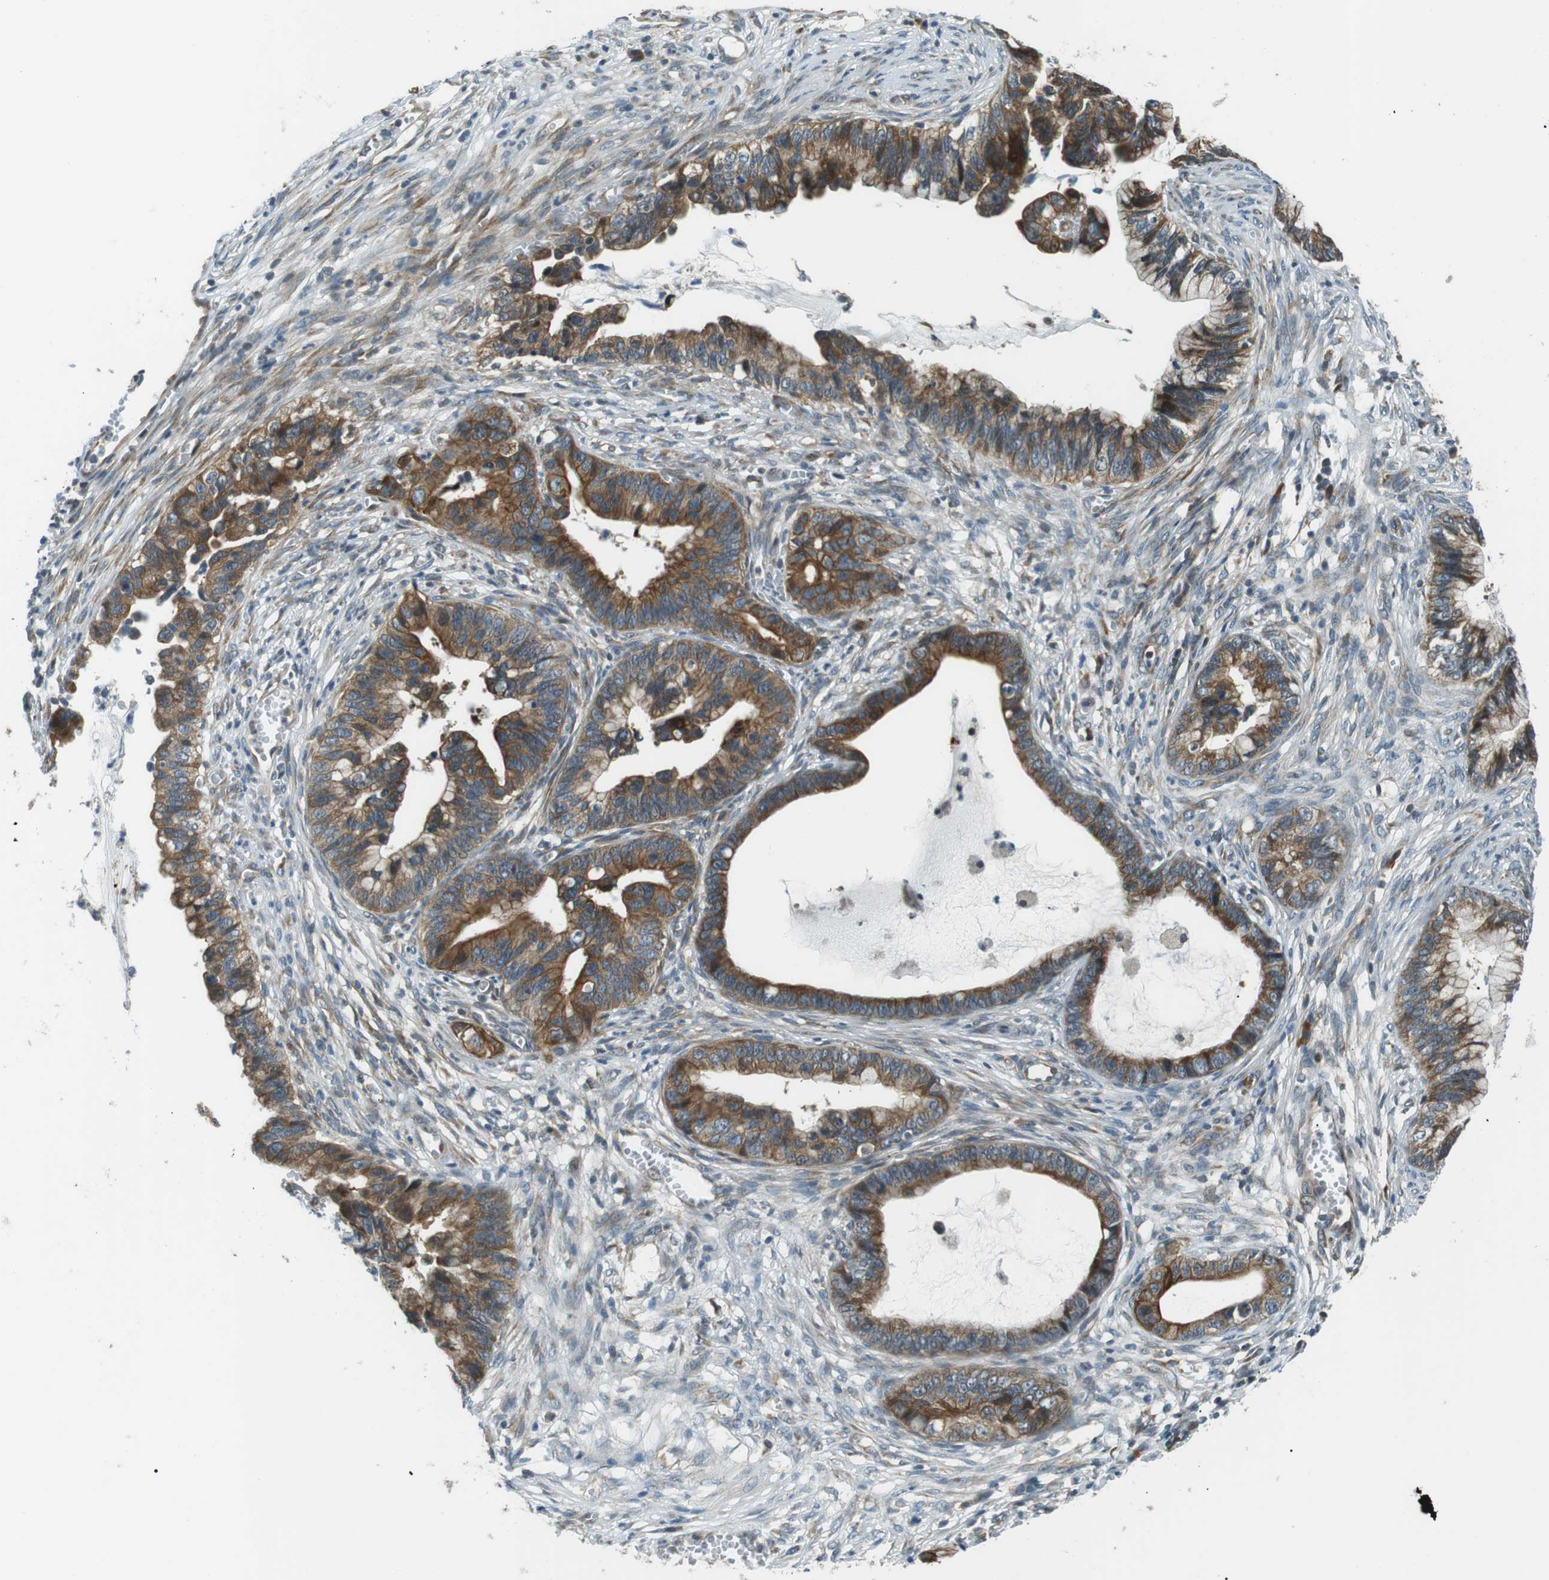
{"staining": {"intensity": "moderate", "quantity": ">75%", "location": "cytoplasmic/membranous"}, "tissue": "cervical cancer", "cell_type": "Tumor cells", "image_type": "cancer", "snomed": [{"axis": "morphology", "description": "Adenocarcinoma, NOS"}, {"axis": "topography", "description": "Cervix"}], "caption": "Immunohistochemical staining of human cervical adenocarcinoma displays moderate cytoplasmic/membranous protein positivity in approximately >75% of tumor cells.", "gene": "TMEM74", "patient": {"sex": "female", "age": 44}}